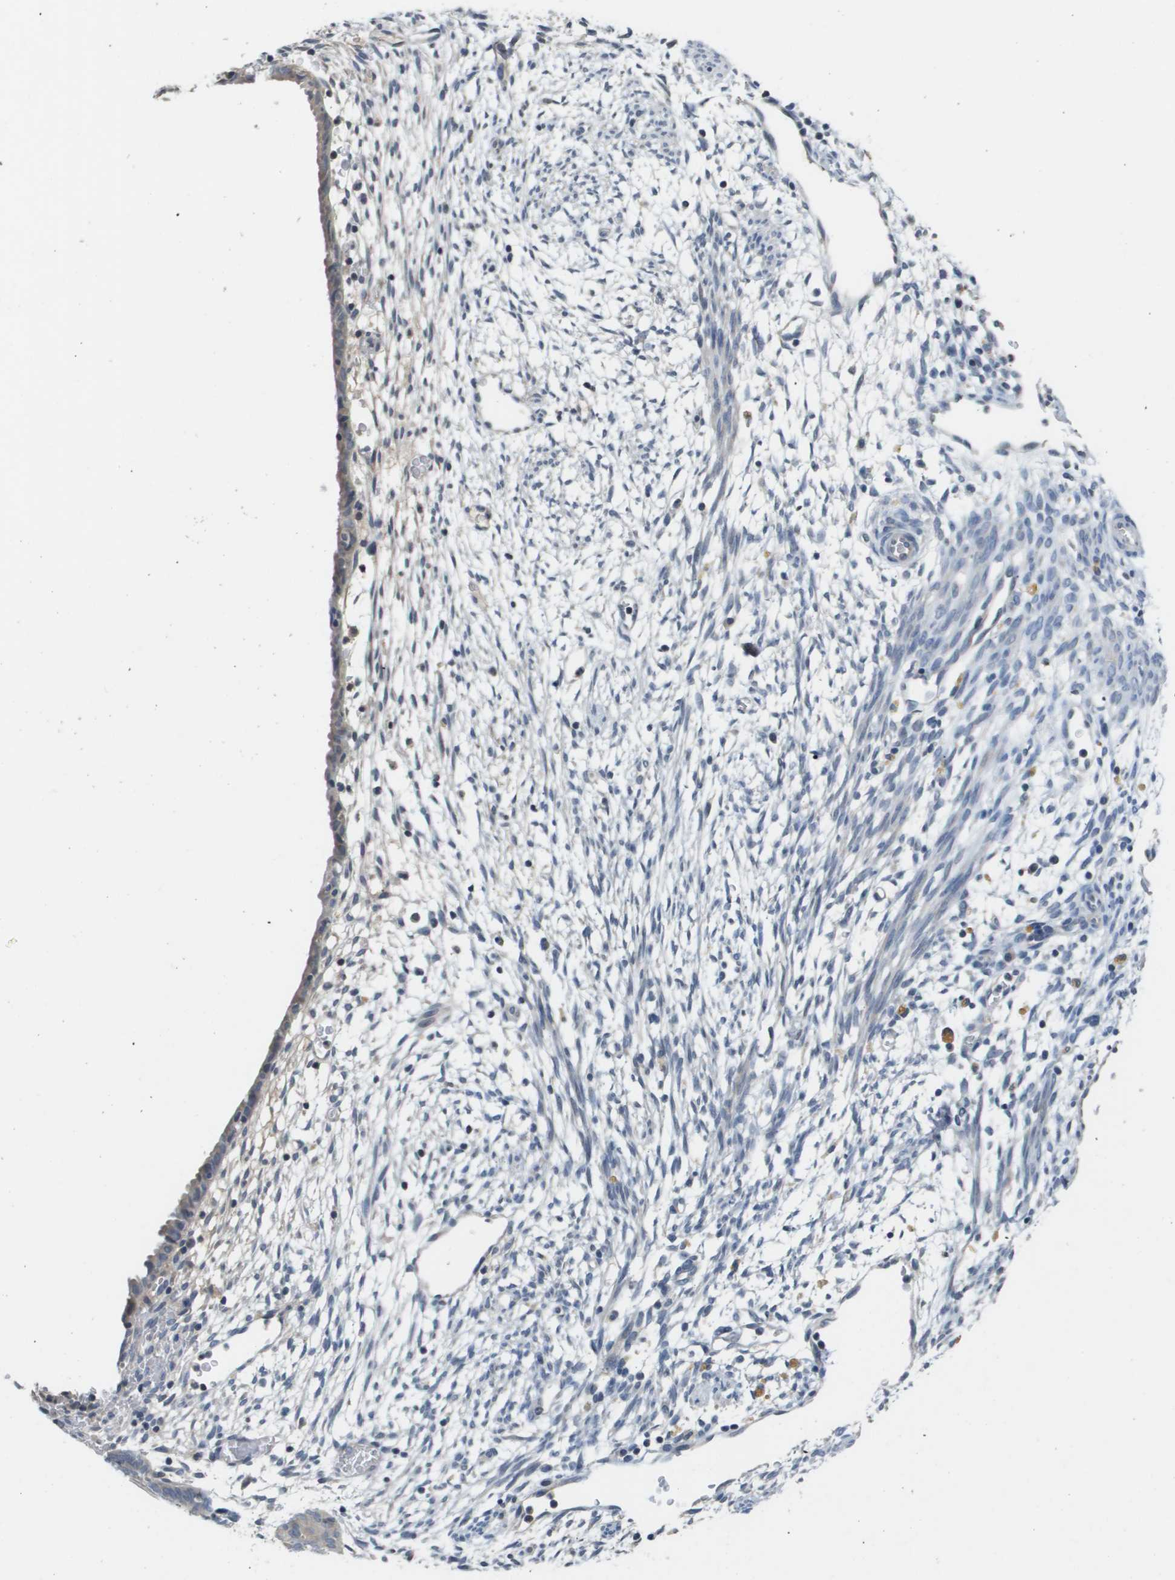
{"staining": {"intensity": "negative", "quantity": "none", "location": "none"}, "tissue": "endometrium", "cell_type": "Cells in endometrial stroma", "image_type": "normal", "snomed": [{"axis": "morphology", "description": "Normal tissue, NOS"}, {"axis": "morphology", "description": "Atrophy, NOS"}, {"axis": "topography", "description": "Uterus"}, {"axis": "topography", "description": "Endometrium"}], "caption": "Immunohistochemistry micrograph of benign endometrium stained for a protein (brown), which displays no staining in cells in endometrial stroma. Brightfield microscopy of immunohistochemistry stained with DAB (3,3'-diaminobenzidine) (brown) and hematoxylin (blue), captured at high magnification.", "gene": "CAPN11", "patient": {"sex": "female", "age": 68}}